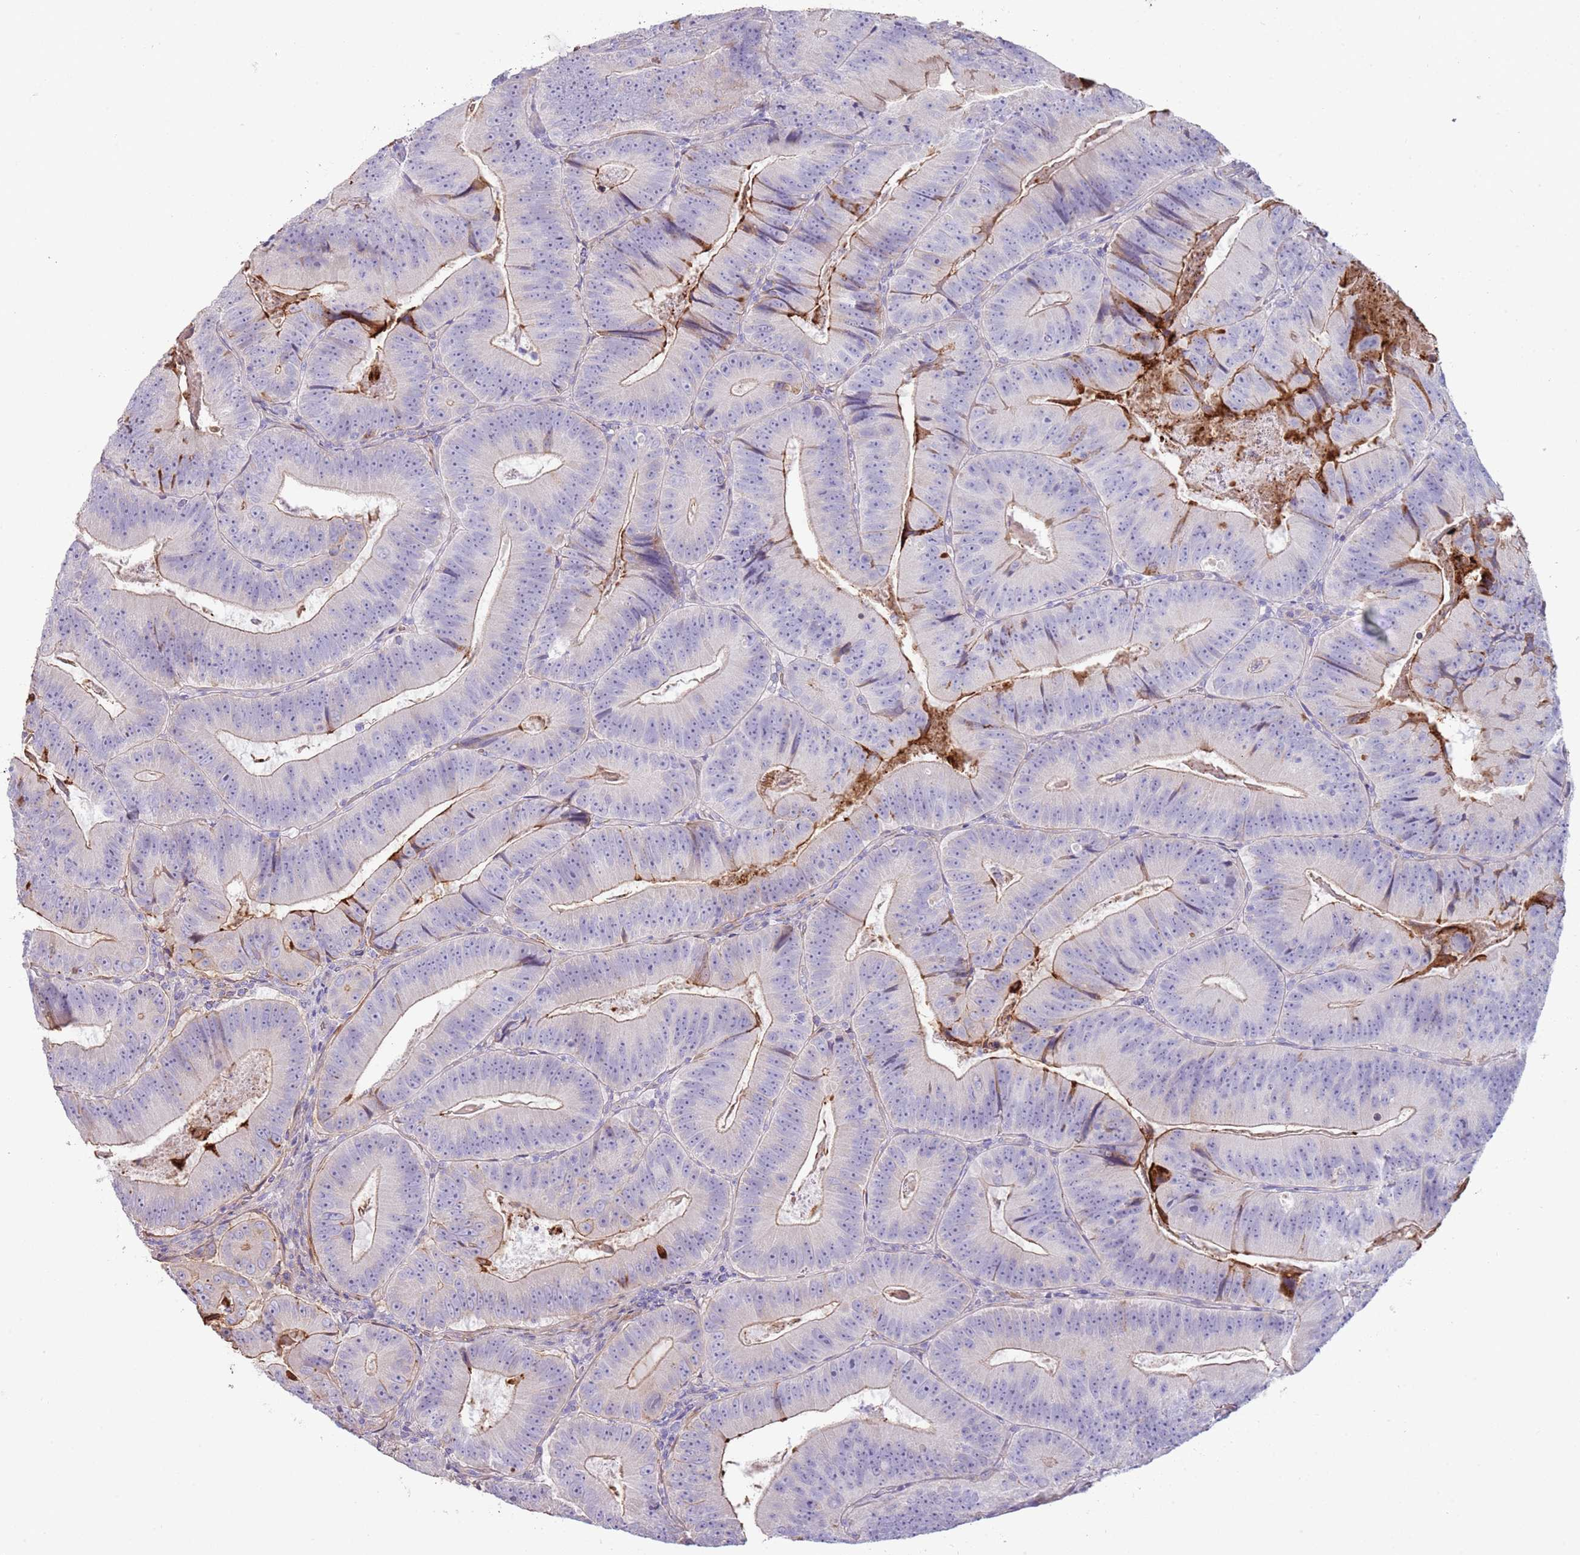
{"staining": {"intensity": "strong", "quantity": "<25%", "location": "cytoplasmic/membranous"}, "tissue": "colorectal cancer", "cell_type": "Tumor cells", "image_type": "cancer", "snomed": [{"axis": "morphology", "description": "Adenocarcinoma, NOS"}, {"axis": "topography", "description": "Colon"}], "caption": "Human colorectal cancer stained for a protein (brown) exhibits strong cytoplasmic/membranous positive expression in about <25% of tumor cells.", "gene": "NBPF3", "patient": {"sex": "female", "age": 86}}